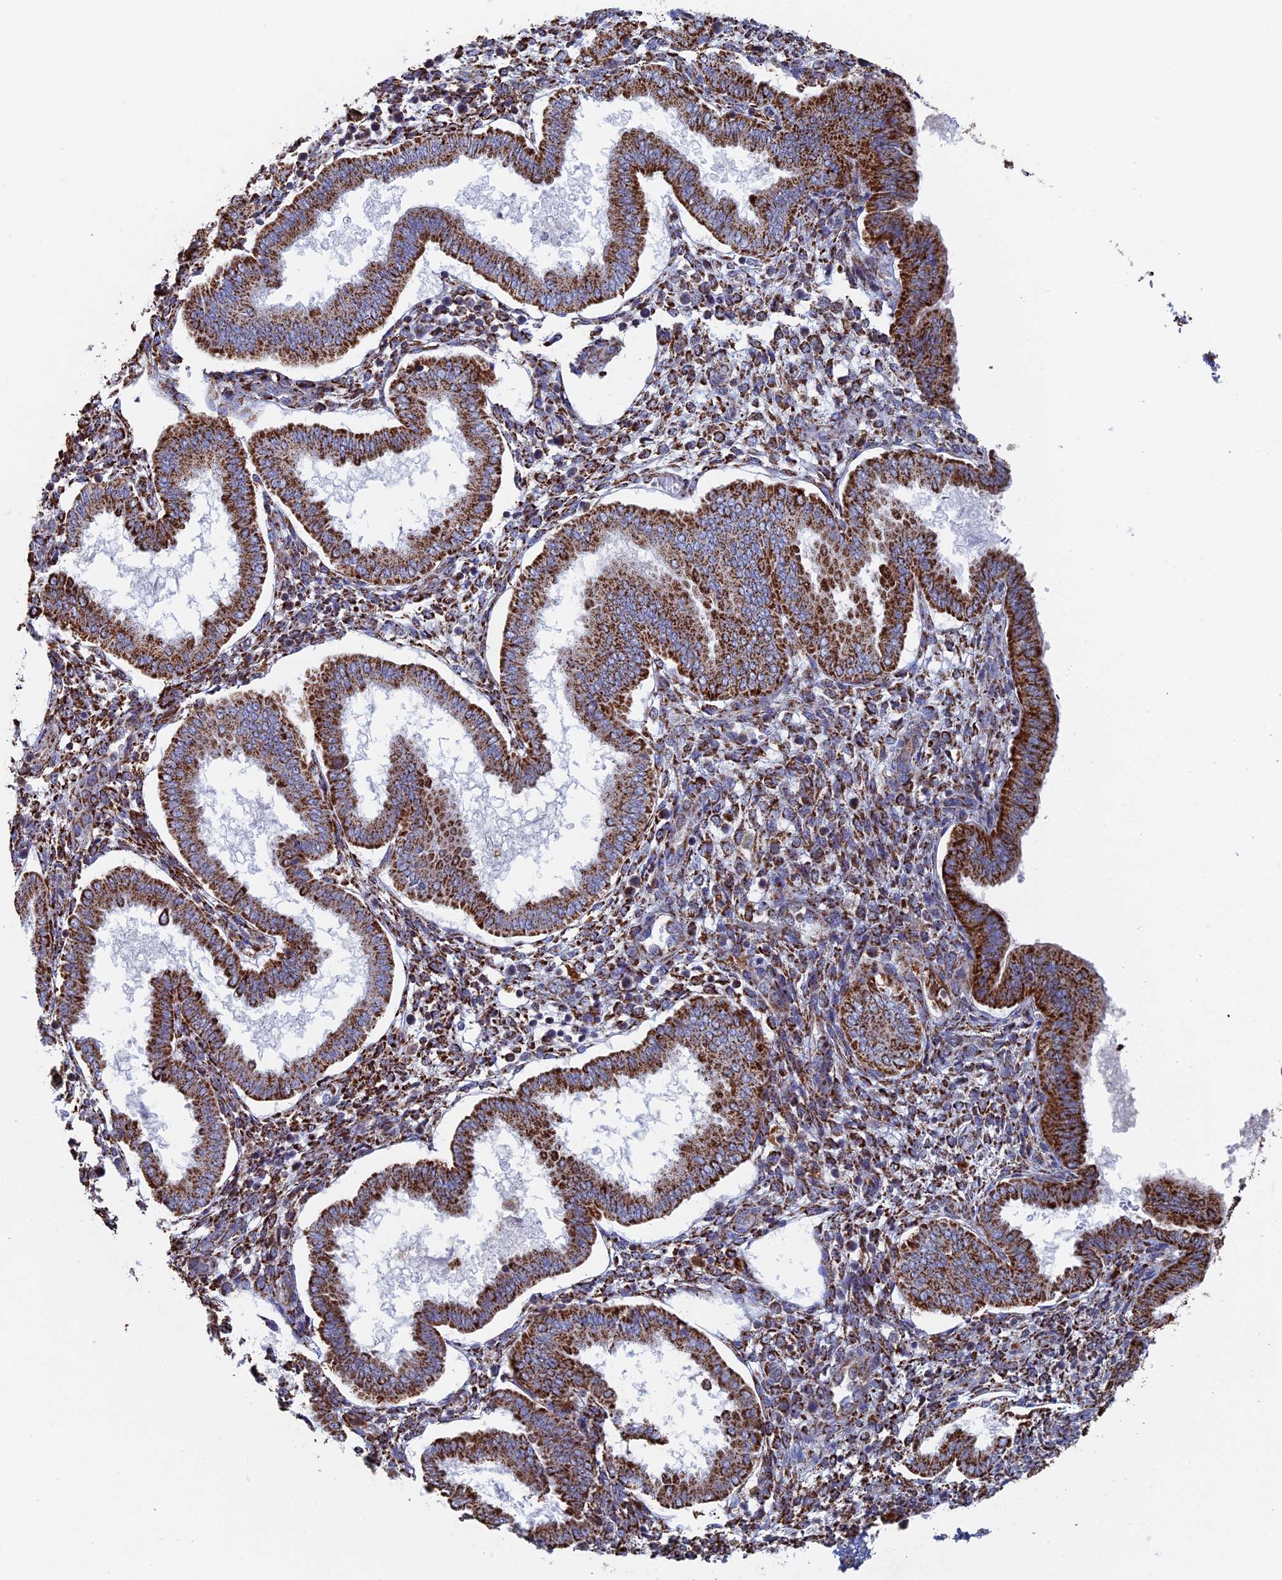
{"staining": {"intensity": "strong", "quantity": "<25%", "location": "cytoplasmic/membranous"}, "tissue": "endometrium", "cell_type": "Cells in endometrial stroma", "image_type": "normal", "snomed": [{"axis": "morphology", "description": "Normal tissue, NOS"}, {"axis": "topography", "description": "Endometrium"}], "caption": "Immunohistochemical staining of normal human endometrium exhibits <25% levels of strong cytoplasmic/membranous protein positivity in about <25% of cells in endometrial stroma.", "gene": "SEC24D", "patient": {"sex": "female", "age": 24}}